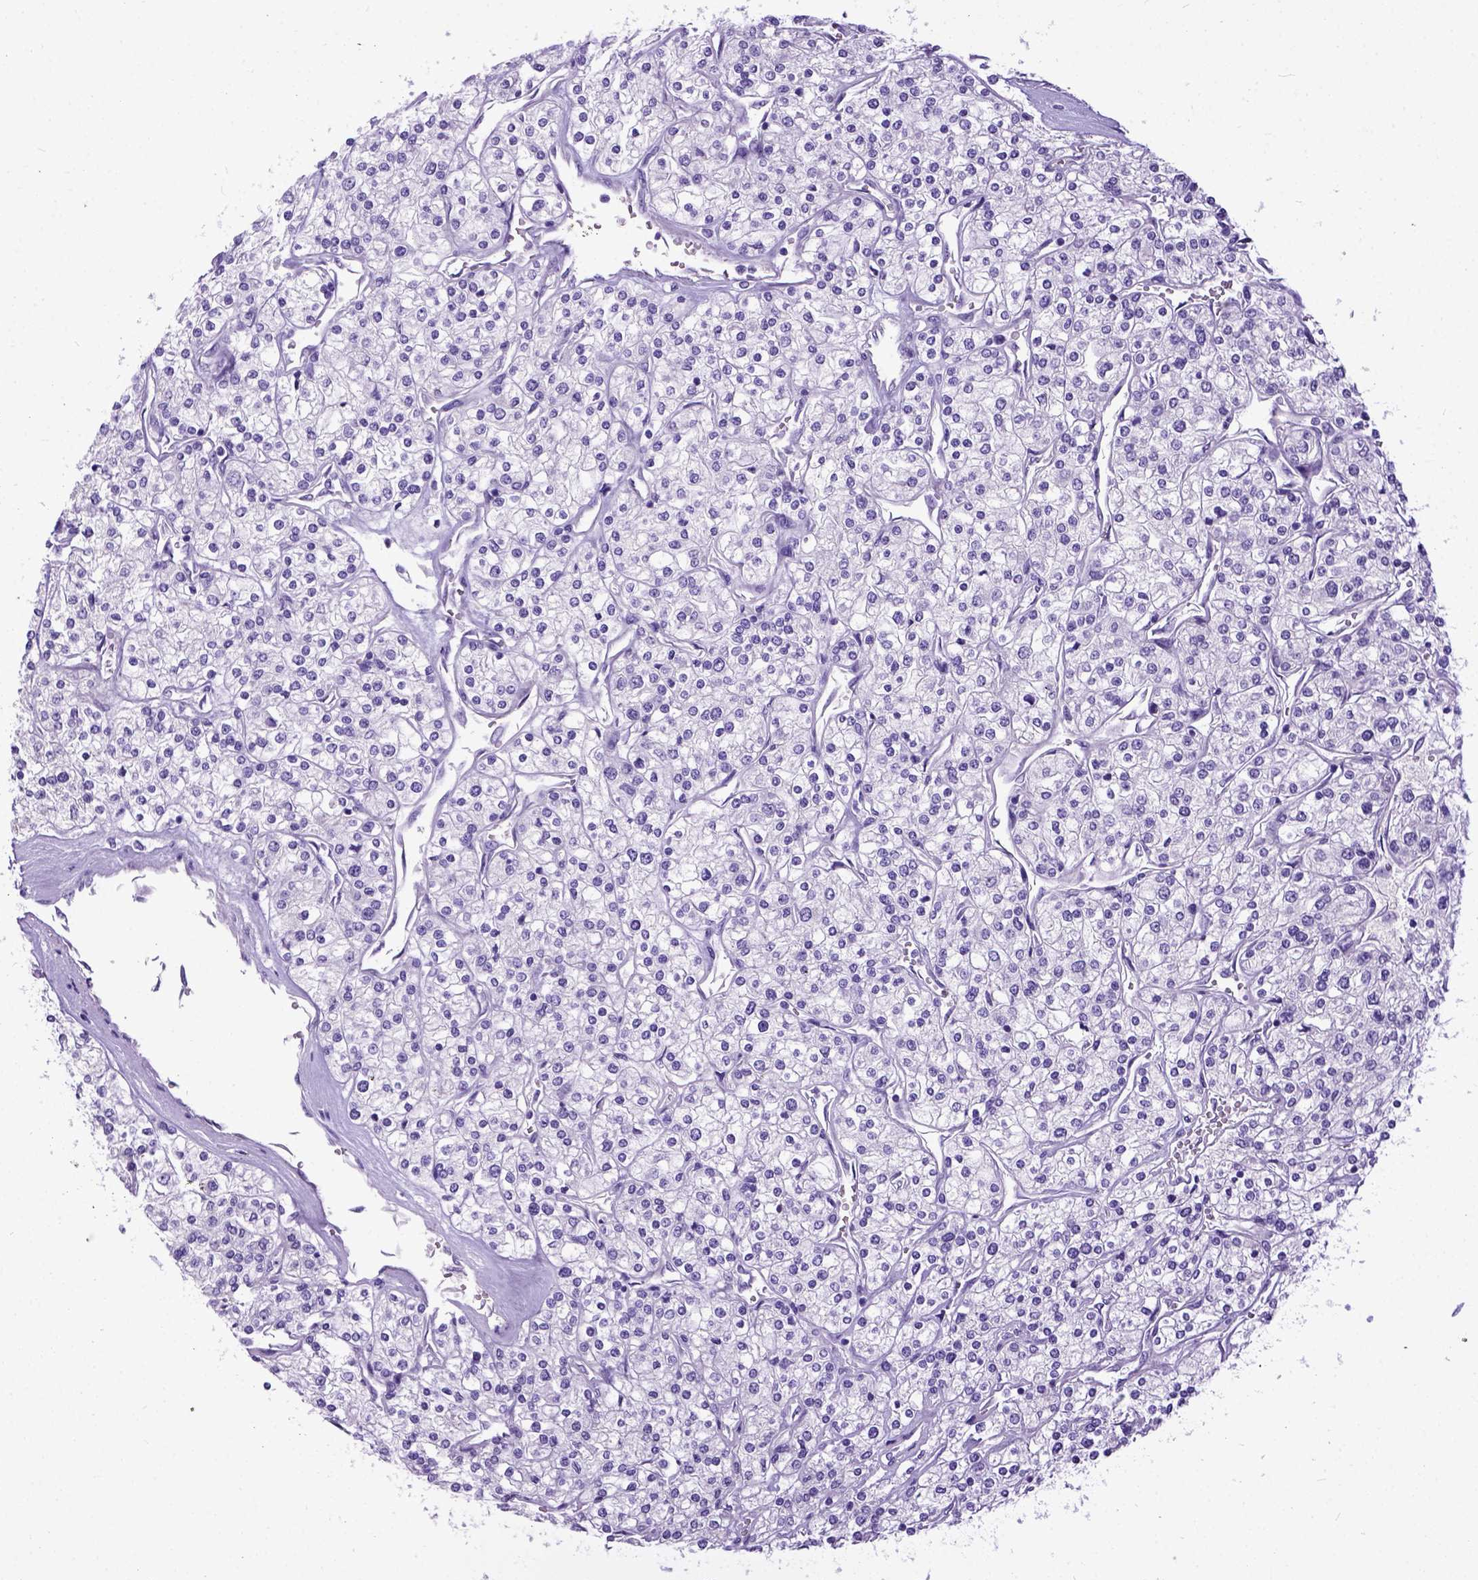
{"staining": {"intensity": "negative", "quantity": "none", "location": "none"}, "tissue": "renal cancer", "cell_type": "Tumor cells", "image_type": "cancer", "snomed": [{"axis": "morphology", "description": "Adenocarcinoma, NOS"}, {"axis": "topography", "description": "Kidney"}], "caption": "DAB immunohistochemical staining of renal adenocarcinoma reveals no significant positivity in tumor cells.", "gene": "IGF2", "patient": {"sex": "male", "age": 80}}